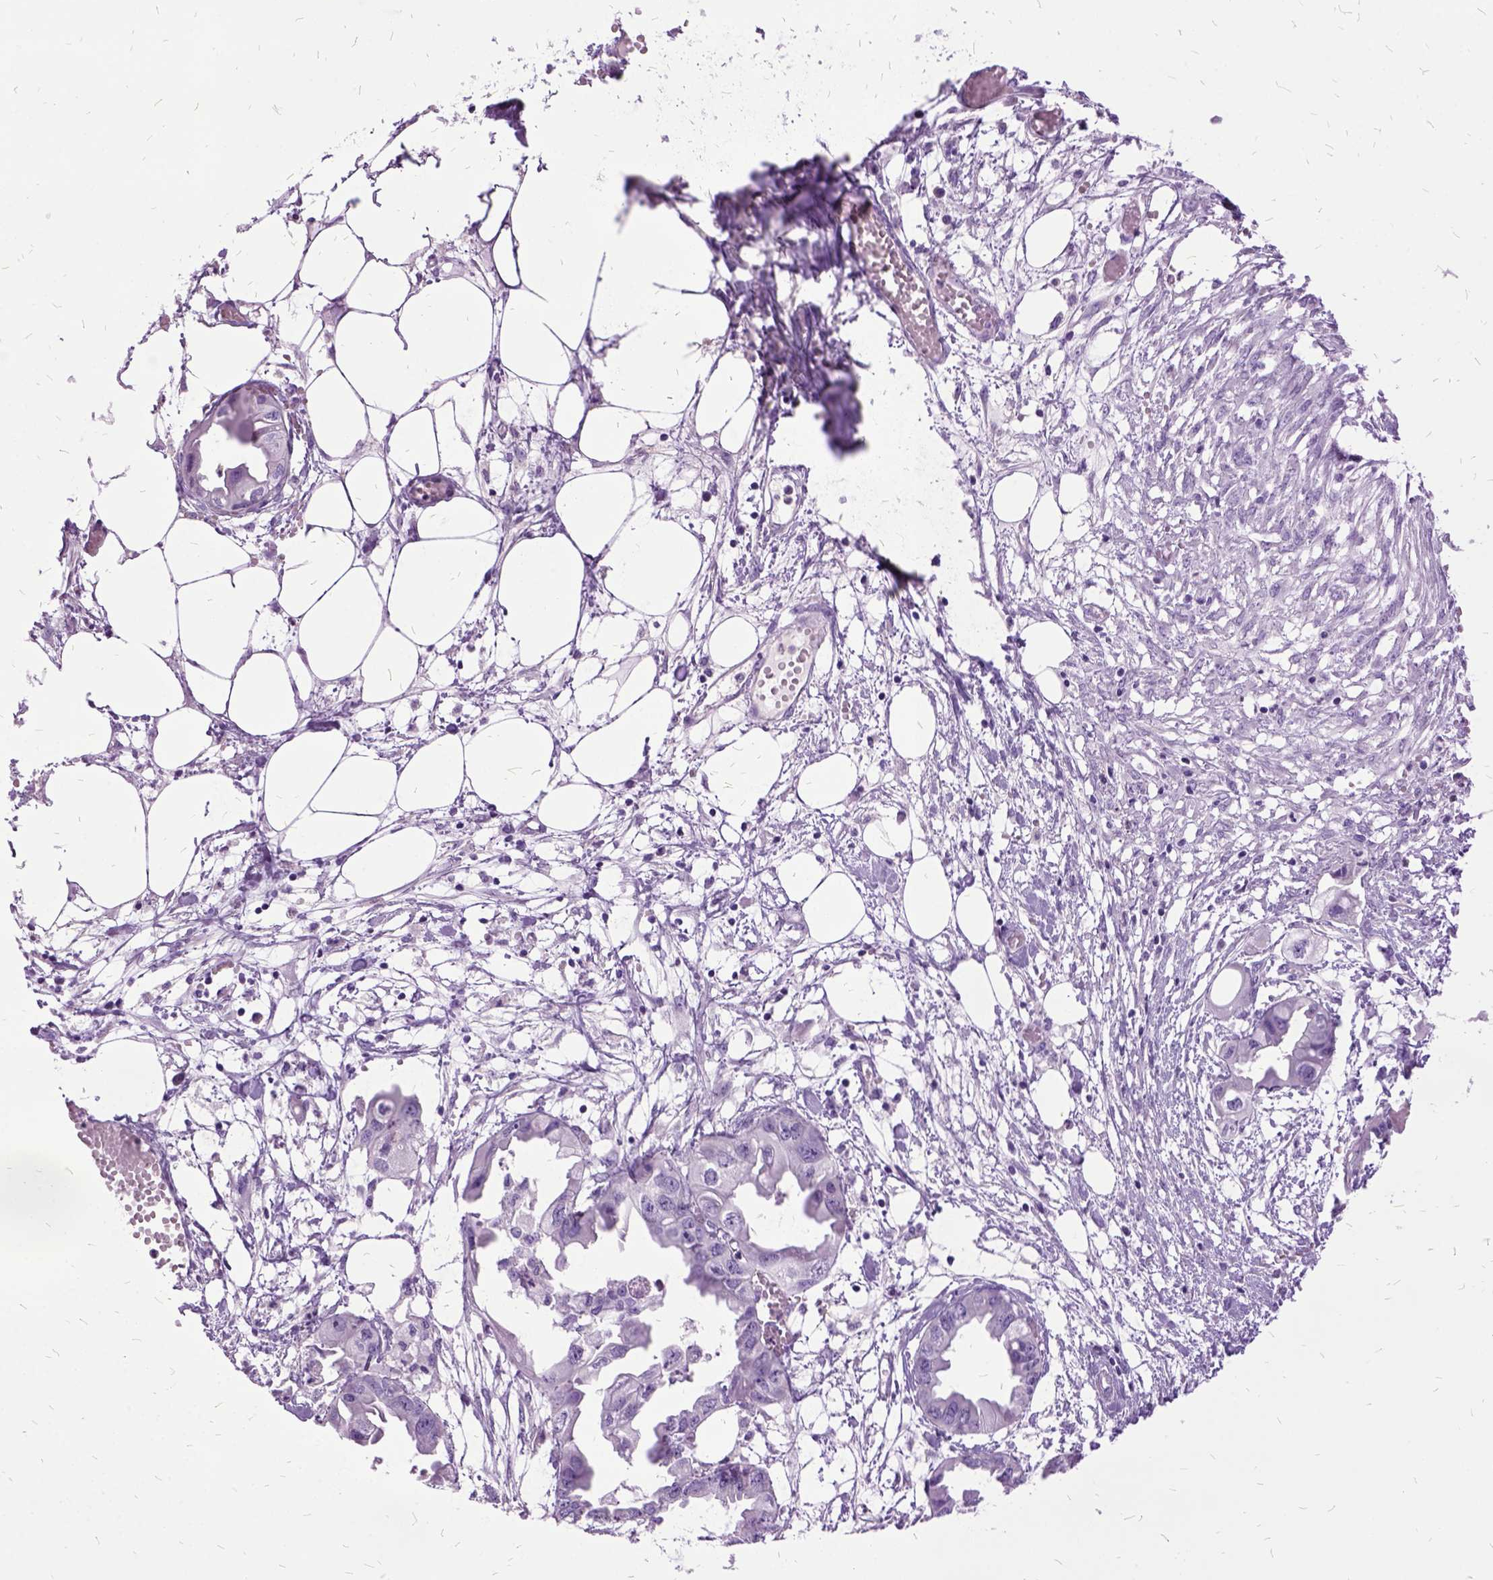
{"staining": {"intensity": "negative", "quantity": "none", "location": "none"}, "tissue": "endometrial cancer", "cell_type": "Tumor cells", "image_type": "cancer", "snomed": [{"axis": "morphology", "description": "Adenocarcinoma, NOS"}, {"axis": "morphology", "description": "Adenocarcinoma, metastatic, NOS"}, {"axis": "topography", "description": "Adipose tissue"}, {"axis": "topography", "description": "Endometrium"}], "caption": "A photomicrograph of human endometrial metastatic adenocarcinoma is negative for staining in tumor cells.", "gene": "MME", "patient": {"sex": "female", "age": 67}}